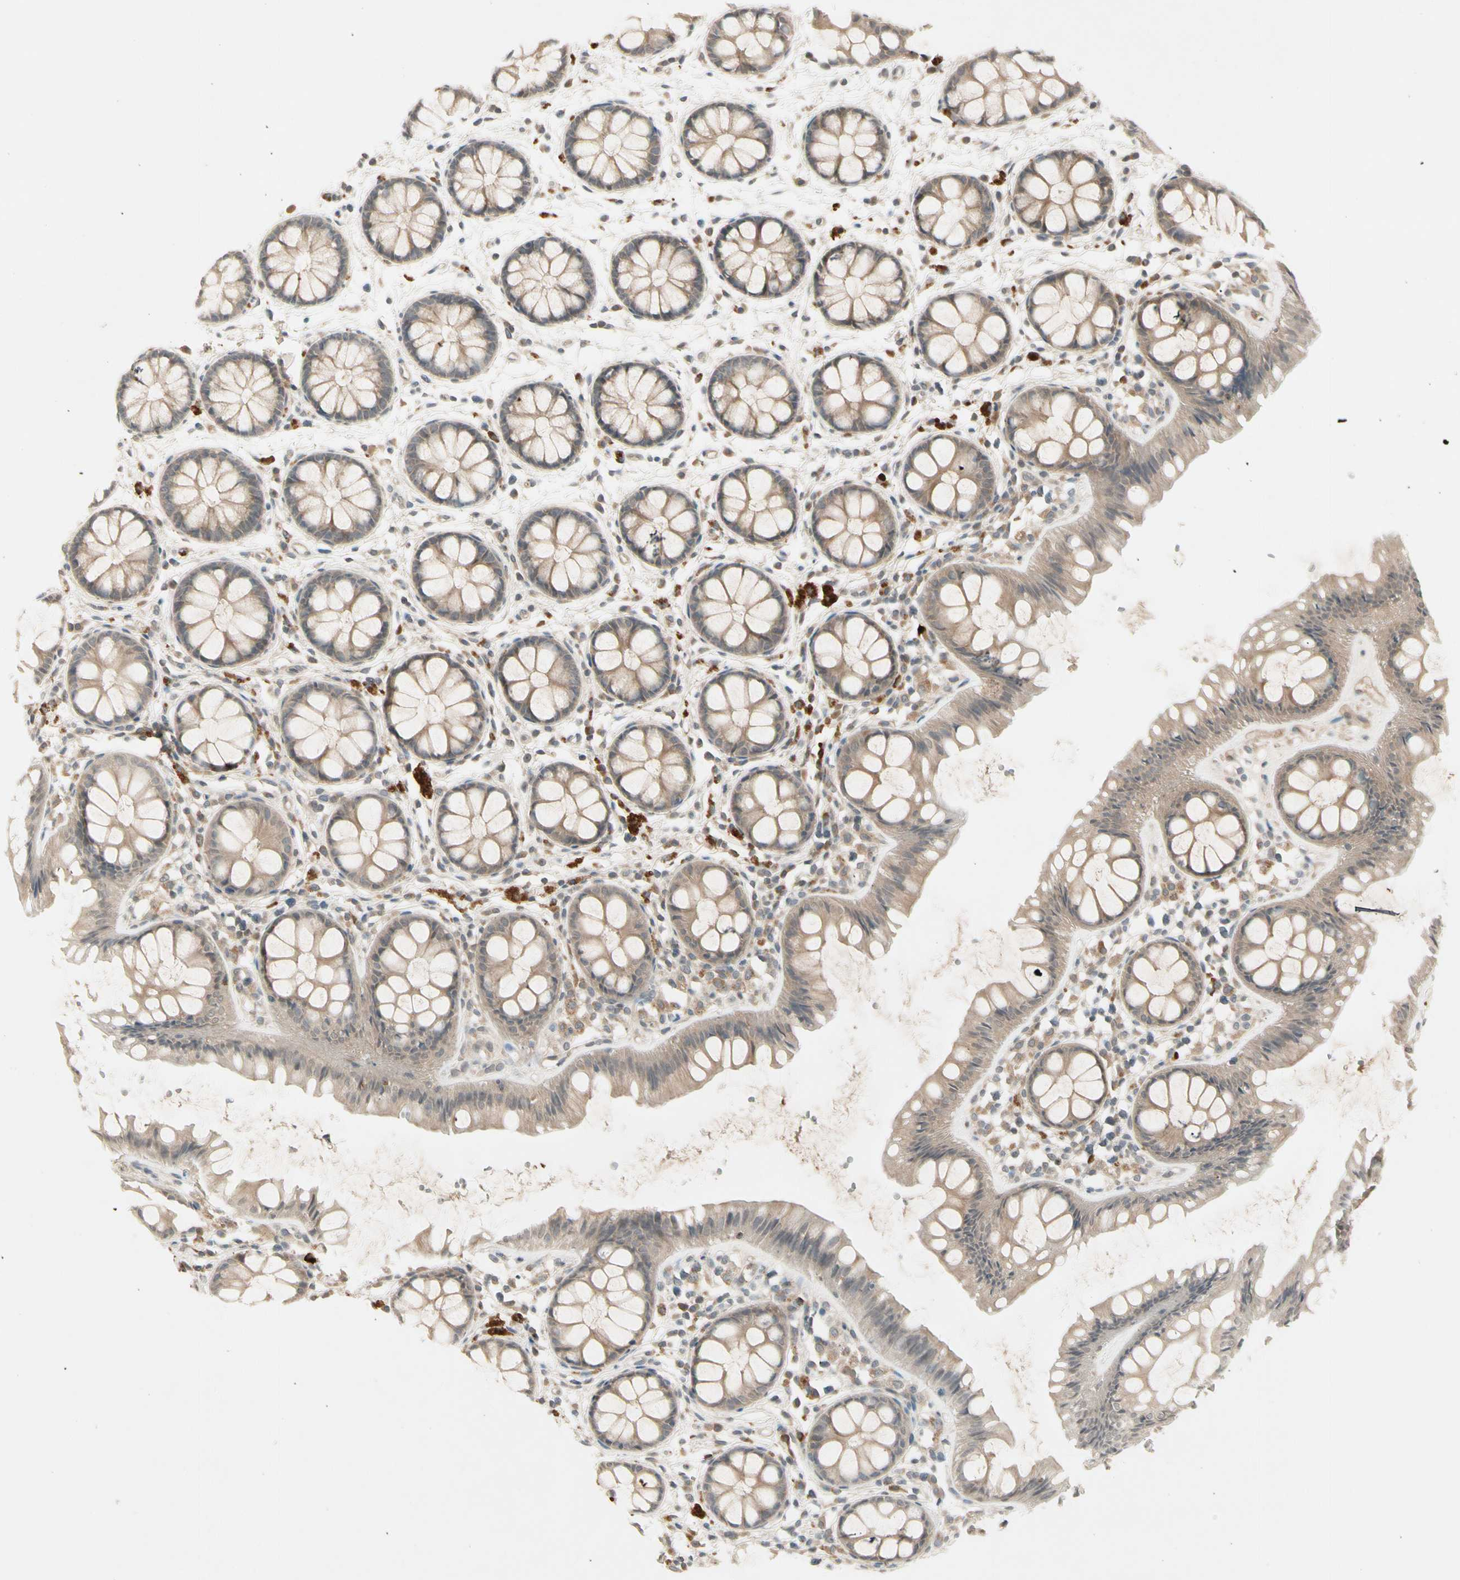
{"staining": {"intensity": "weak", "quantity": ">75%", "location": "cytoplasmic/membranous"}, "tissue": "rectum", "cell_type": "Glandular cells", "image_type": "normal", "snomed": [{"axis": "morphology", "description": "Normal tissue, NOS"}, {"axis": "topography", "description": "Rectum"}], "caption": "A high-resolution image shows IHC staining of normal rectum, which demonstrates weak cytoplasmic/membranous staining in approximately >75% of glandular cells. The protein of interest is stained brown, and the nuclei are stained in blue (DAB (3,3'-diaminobenzidine) IHC with brightfield microscopy, high magnification).", "gene": "CCL4", "patient": {"sex": "female", "age": 66}}